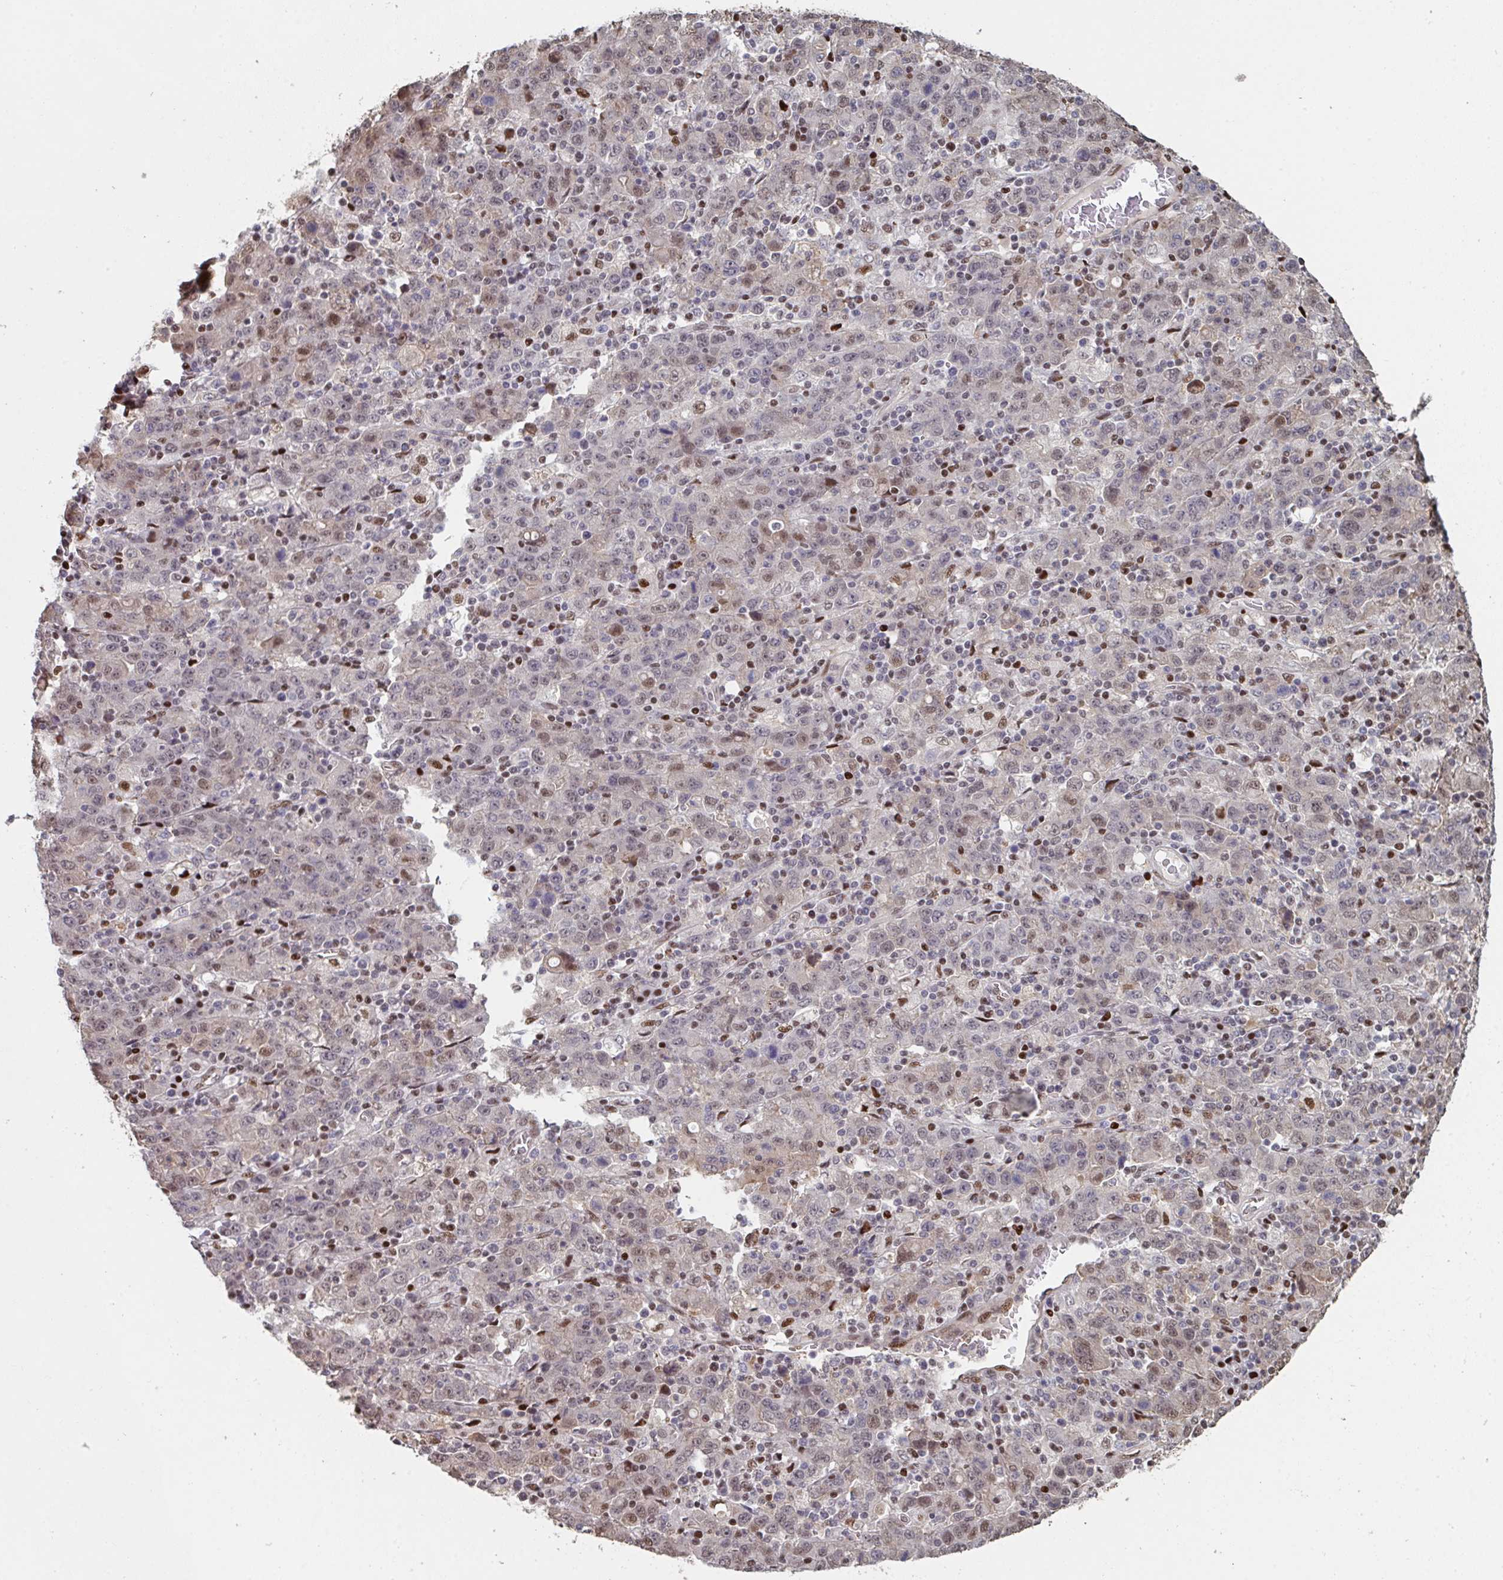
{"staining": {"intensity": "weak", "quantity": "<25%", "location": "nuclear"}, "tissue": "stomach cancer", "cell_type": "Tumor cells", "image_type": "cancer", "snomed": [{"axis": "morphology", "description": "Adenocarcinoma, NOS"}, {"axis": "topography", "description": "Stomach, upper"}], "caption": "This is an IHC micrograph of human stomach cancer. There is no expression in tumor cells.", "gene": "ACD", "patient": {"sex": "male", "age": 69}}